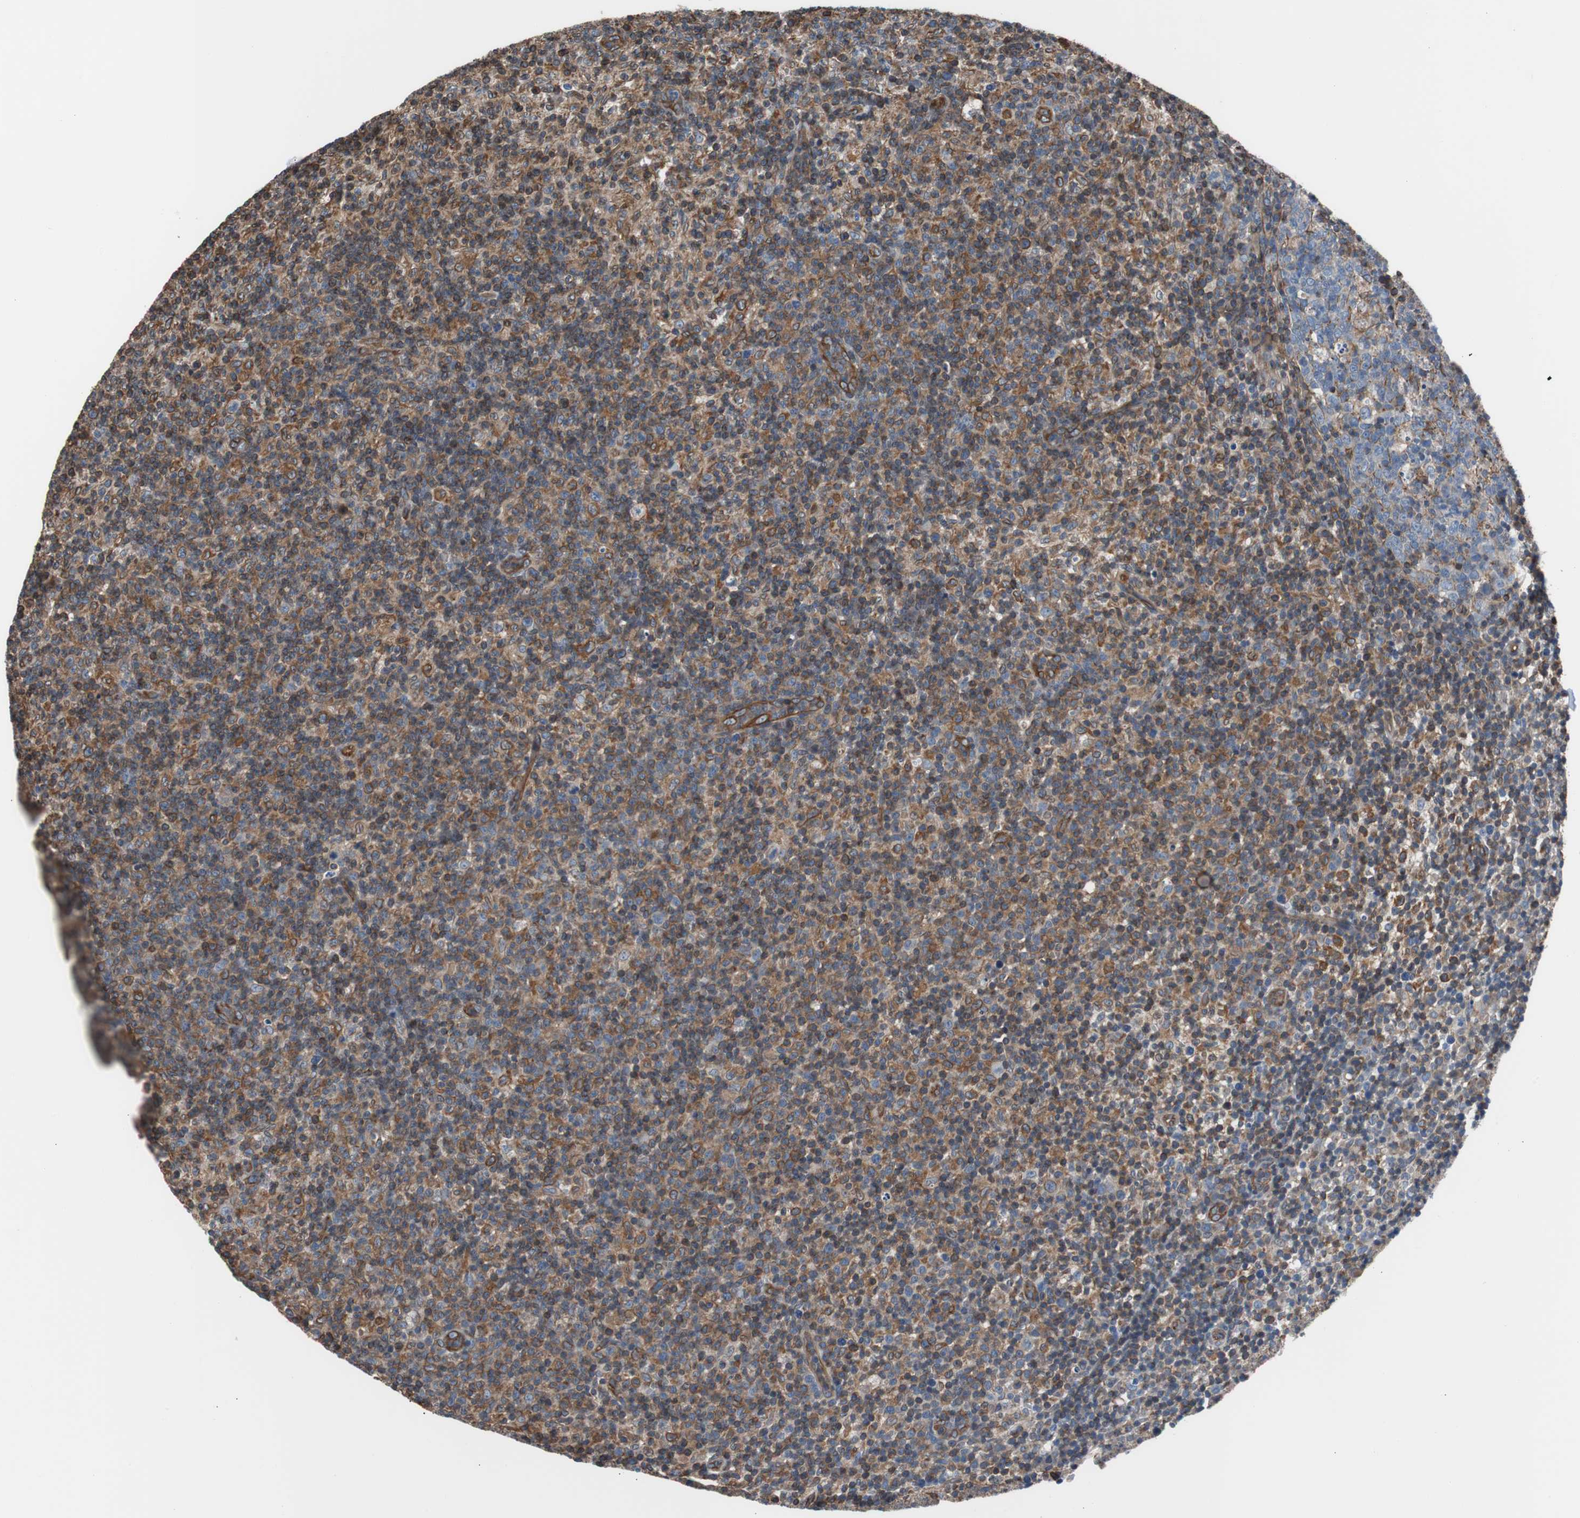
{"staining": {"intensity": "weak", "quantity": "<25%", "location": "cytoplasmic/membranous"}, "tissue": "lymph node", "cell_type": "Germinal center cells", "image_type": "normal", "snomed": [{"axis": "morphology", "description": "Normal tissue, NOS"}, {"axis": "morphology", "description": "Inflammation, NOS"}, {"axis": "topography", "description": "Lymph node"}], "caption": "Immunohistochemical staining of normal human lymph node exhibits no significant expression in germinal center cells.", "gene": "KIF3B", "patient": {"sex": "male", "age": 55}}